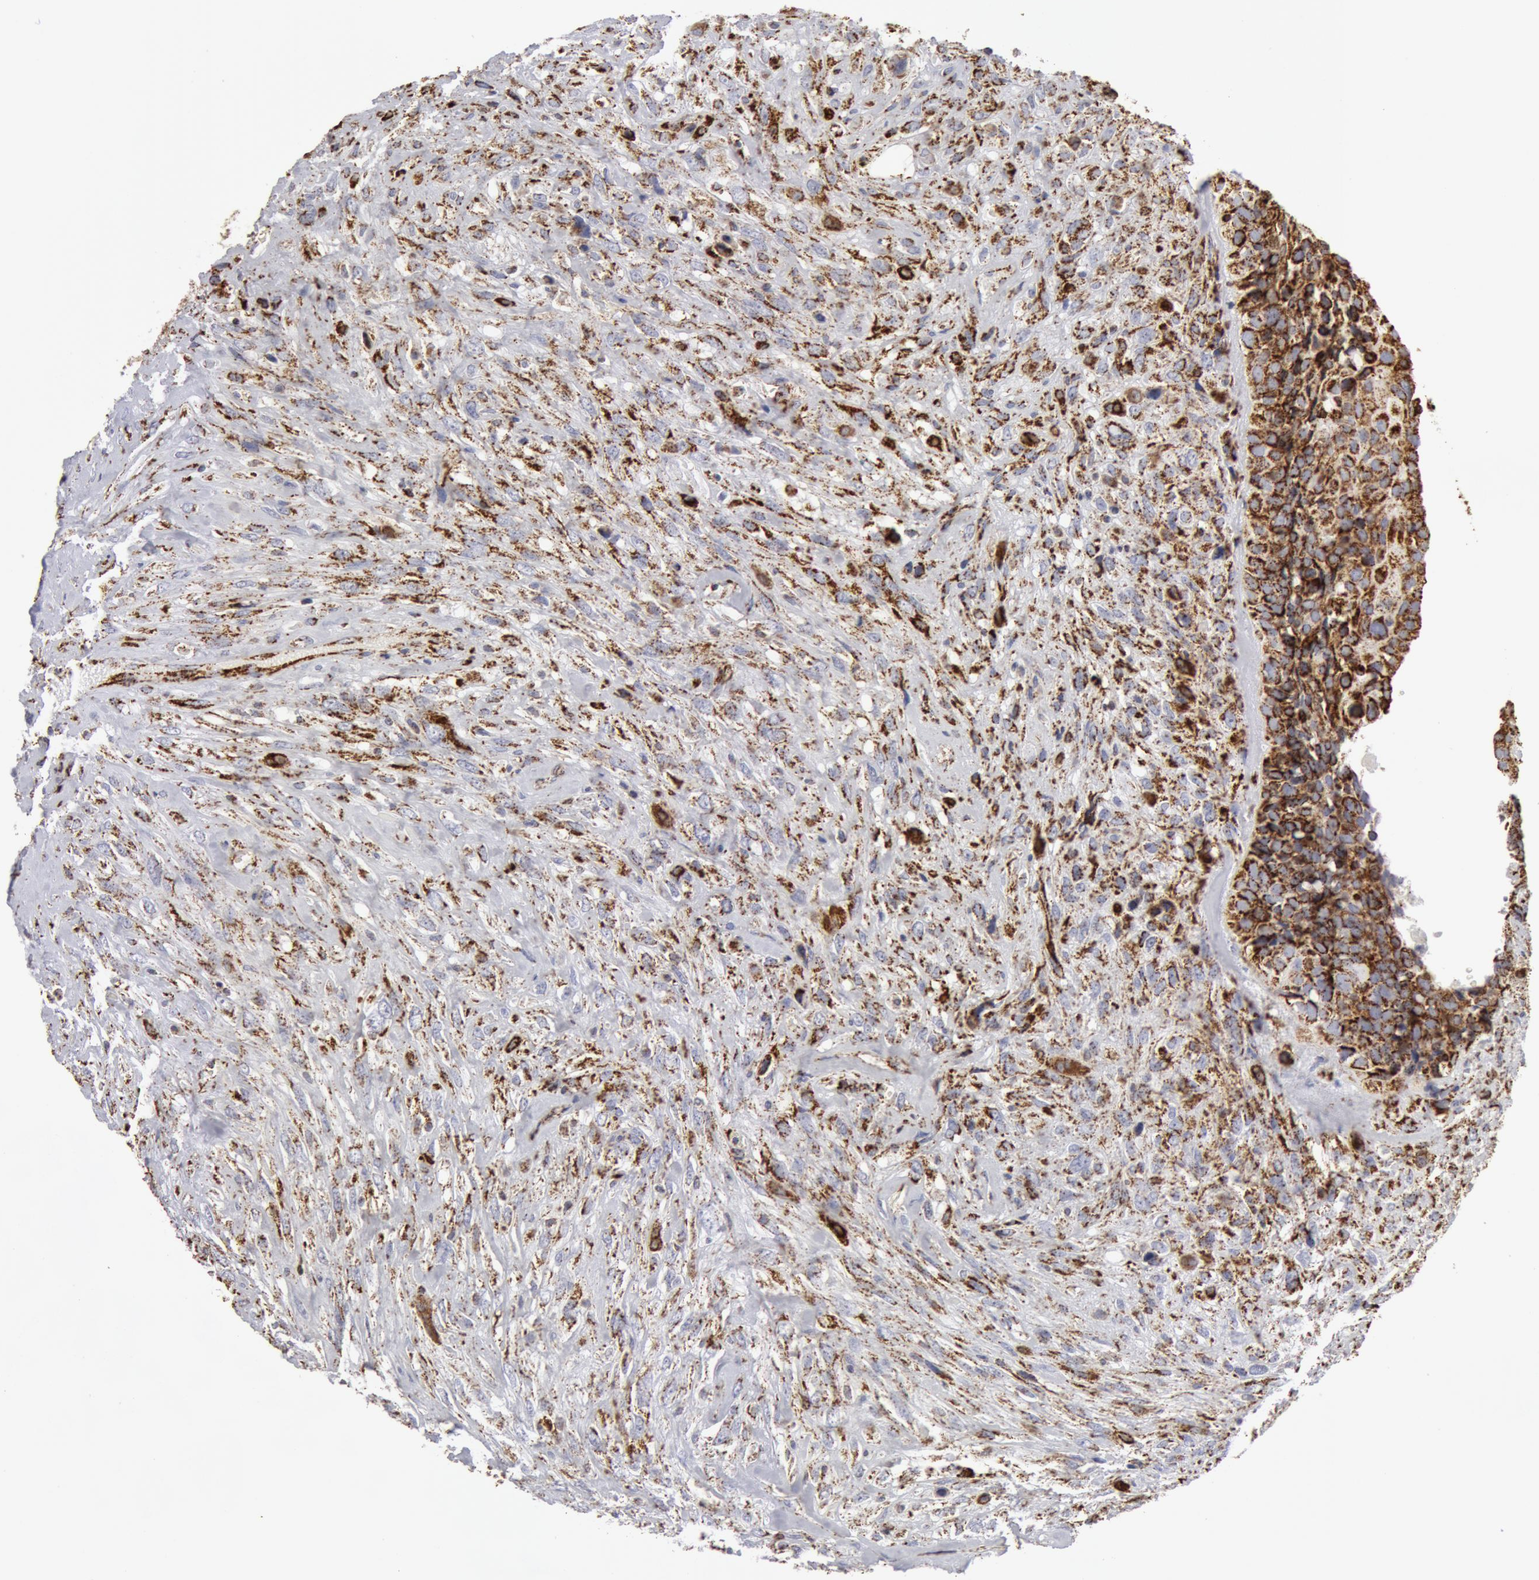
{"staining": {"intensity": "moderate", "quantity": ">75%", "location": "cytoplasmic/membranous"}, "tissue": "breast cancer", "cell_type": "Tumor cells", "image_type": "cancer", "snomed": [{"axis": "morphology", "description": "Neoplasm, malignant, NOS"}, {"axis": "topography", "description": "Breast"}], "caption": "DAB immunohistochemical staining of malignant neoplasm (breast) shows moderate cytoplasmic/membranous protein expression in approximately >75% of tumor cells.", "gene": "ATP5F1B", "patient": {"sex": "female", "age": 50}}